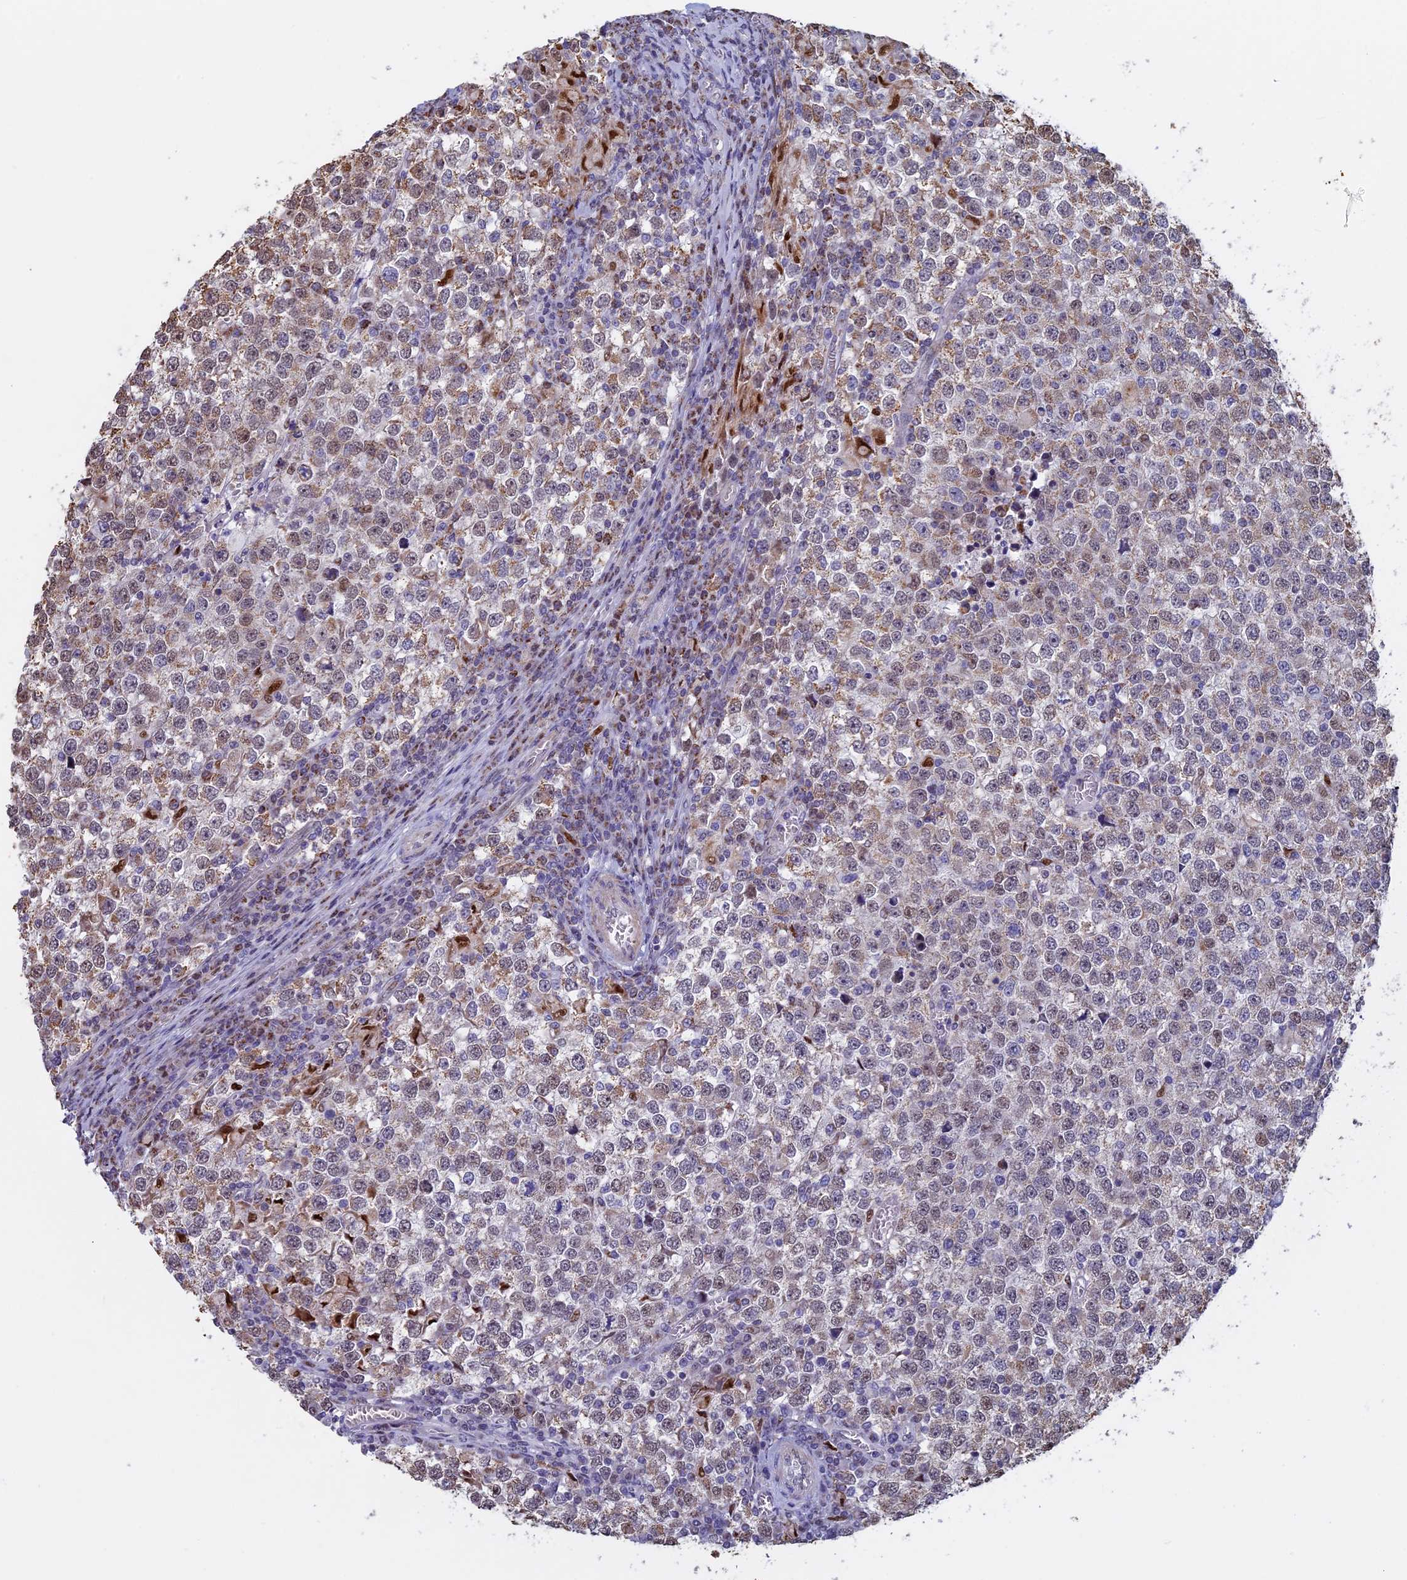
{"staining": {"intensity": "weak", "quantity": "25%-75%", "location": "cytoplasmic/membranous"}, "tissue": "testis cancer", "cell_type": "Tumor cells", "image_type": "cancer", "snomed": [{"axis": "morphology", "description": "Seminoma, NOS"}, {"axis": "topography", "description": "Testis"}], "caption": "IHC histopathology image of human testis cancer stained for a protein (brown), which shows low levels of weak cytoplasmic/membranous positivity in approximately 25%-75% of tumor cells.", "gene": "ACSS1", "patient": {"sex": "male", "age": 65}}